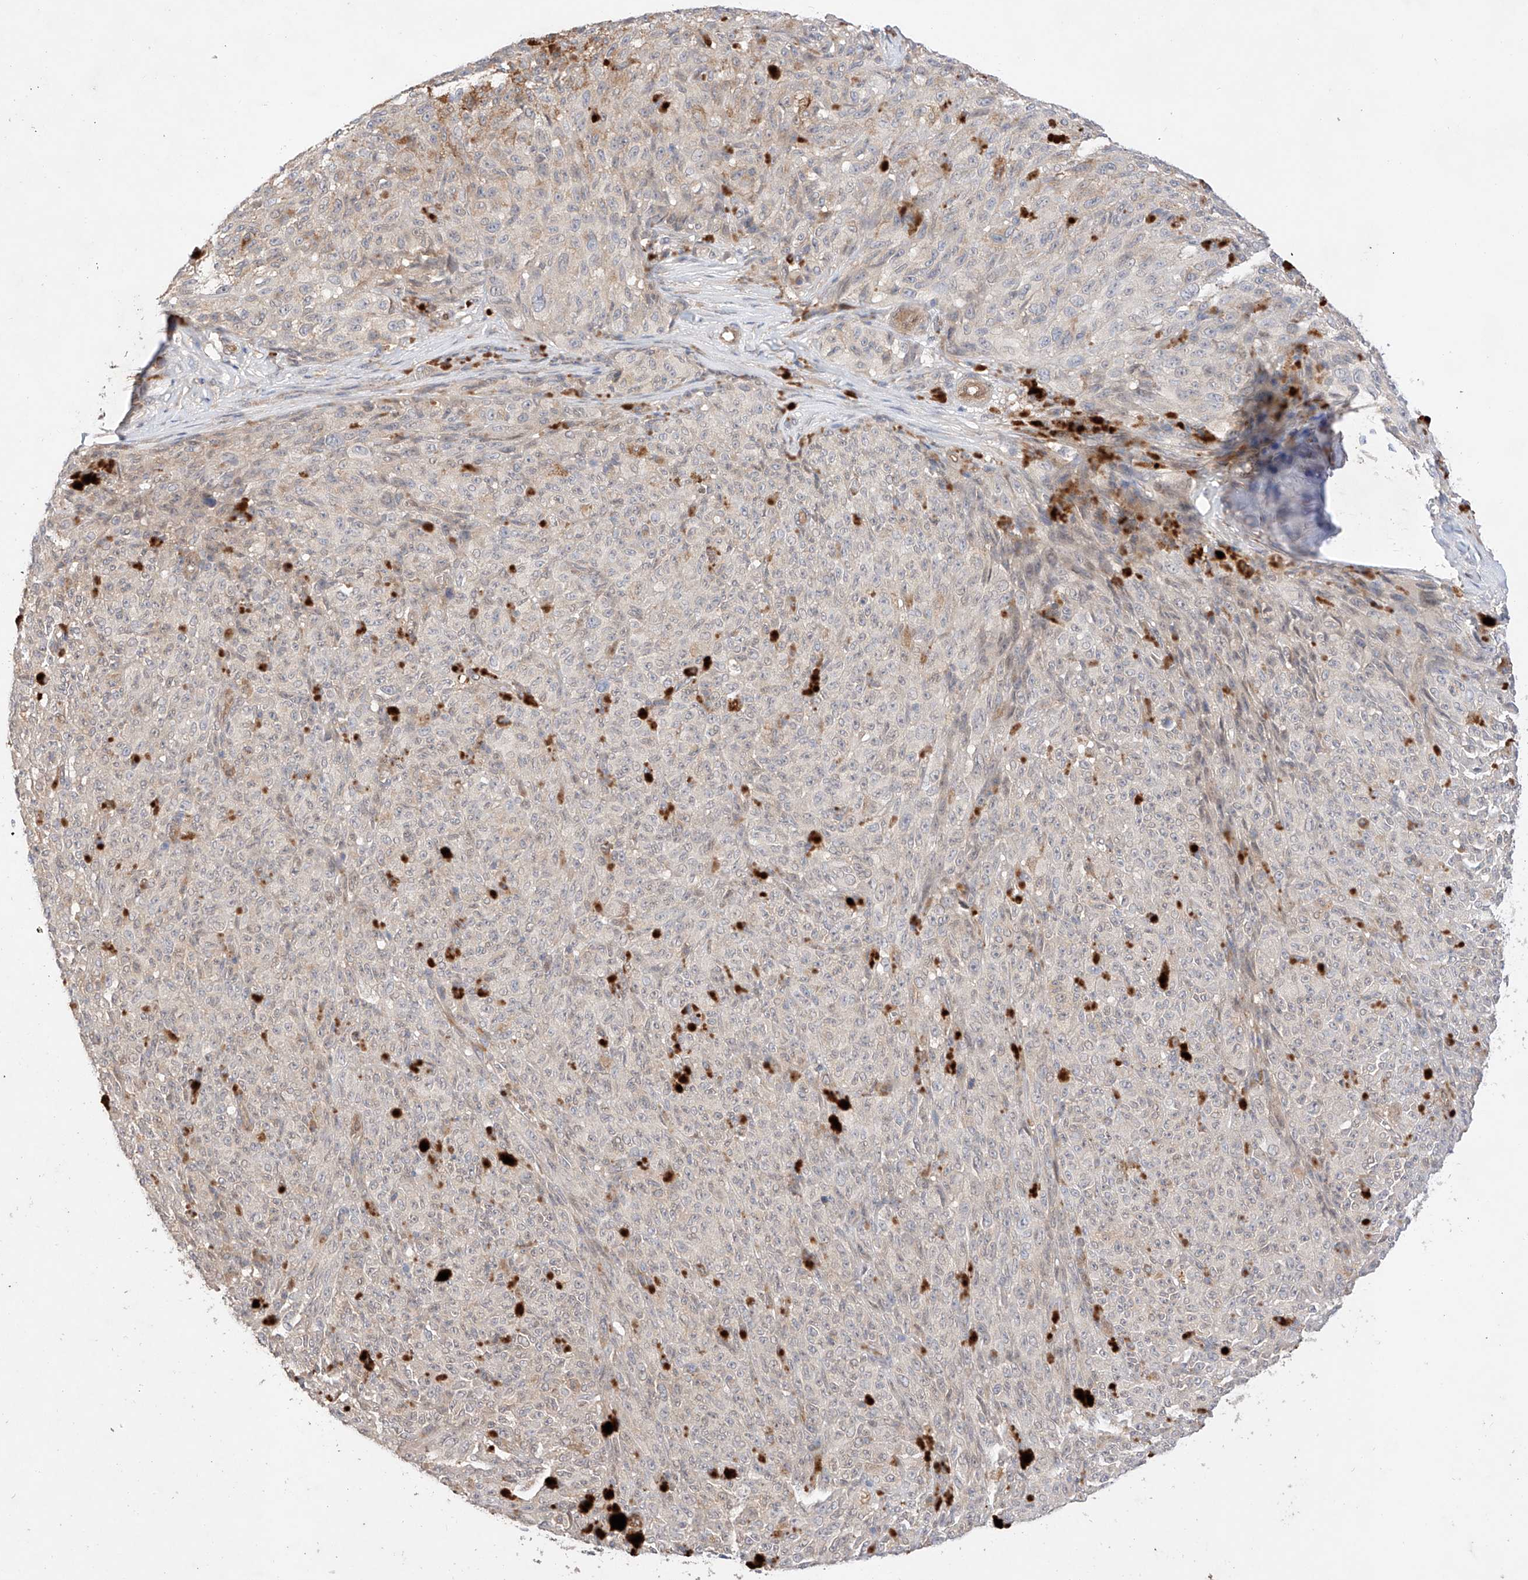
{"staining": {"intensity": "negative", "quantity": "none", "location": "none"}, "tissue": "melanoma", "cell_type": "Tumor cells", "image_type": "cancer", "snomed": [{"axis": "morphology", "description": "Malignant melanoma, NOS"}, {"axis": "topography", "description": "Skin"}], "caption": "An image of human malignant melanoma is negative for staining in tumor cells. The staining was performed using DAB (3,3'-diaminobenzidine) to visualize the protein expression in brown, while the nuclei were stained in blue with hematoxylin (Magnification: 20x).", "gene": "ZNF124", "patient": {"sex": "female", "age": 82}}